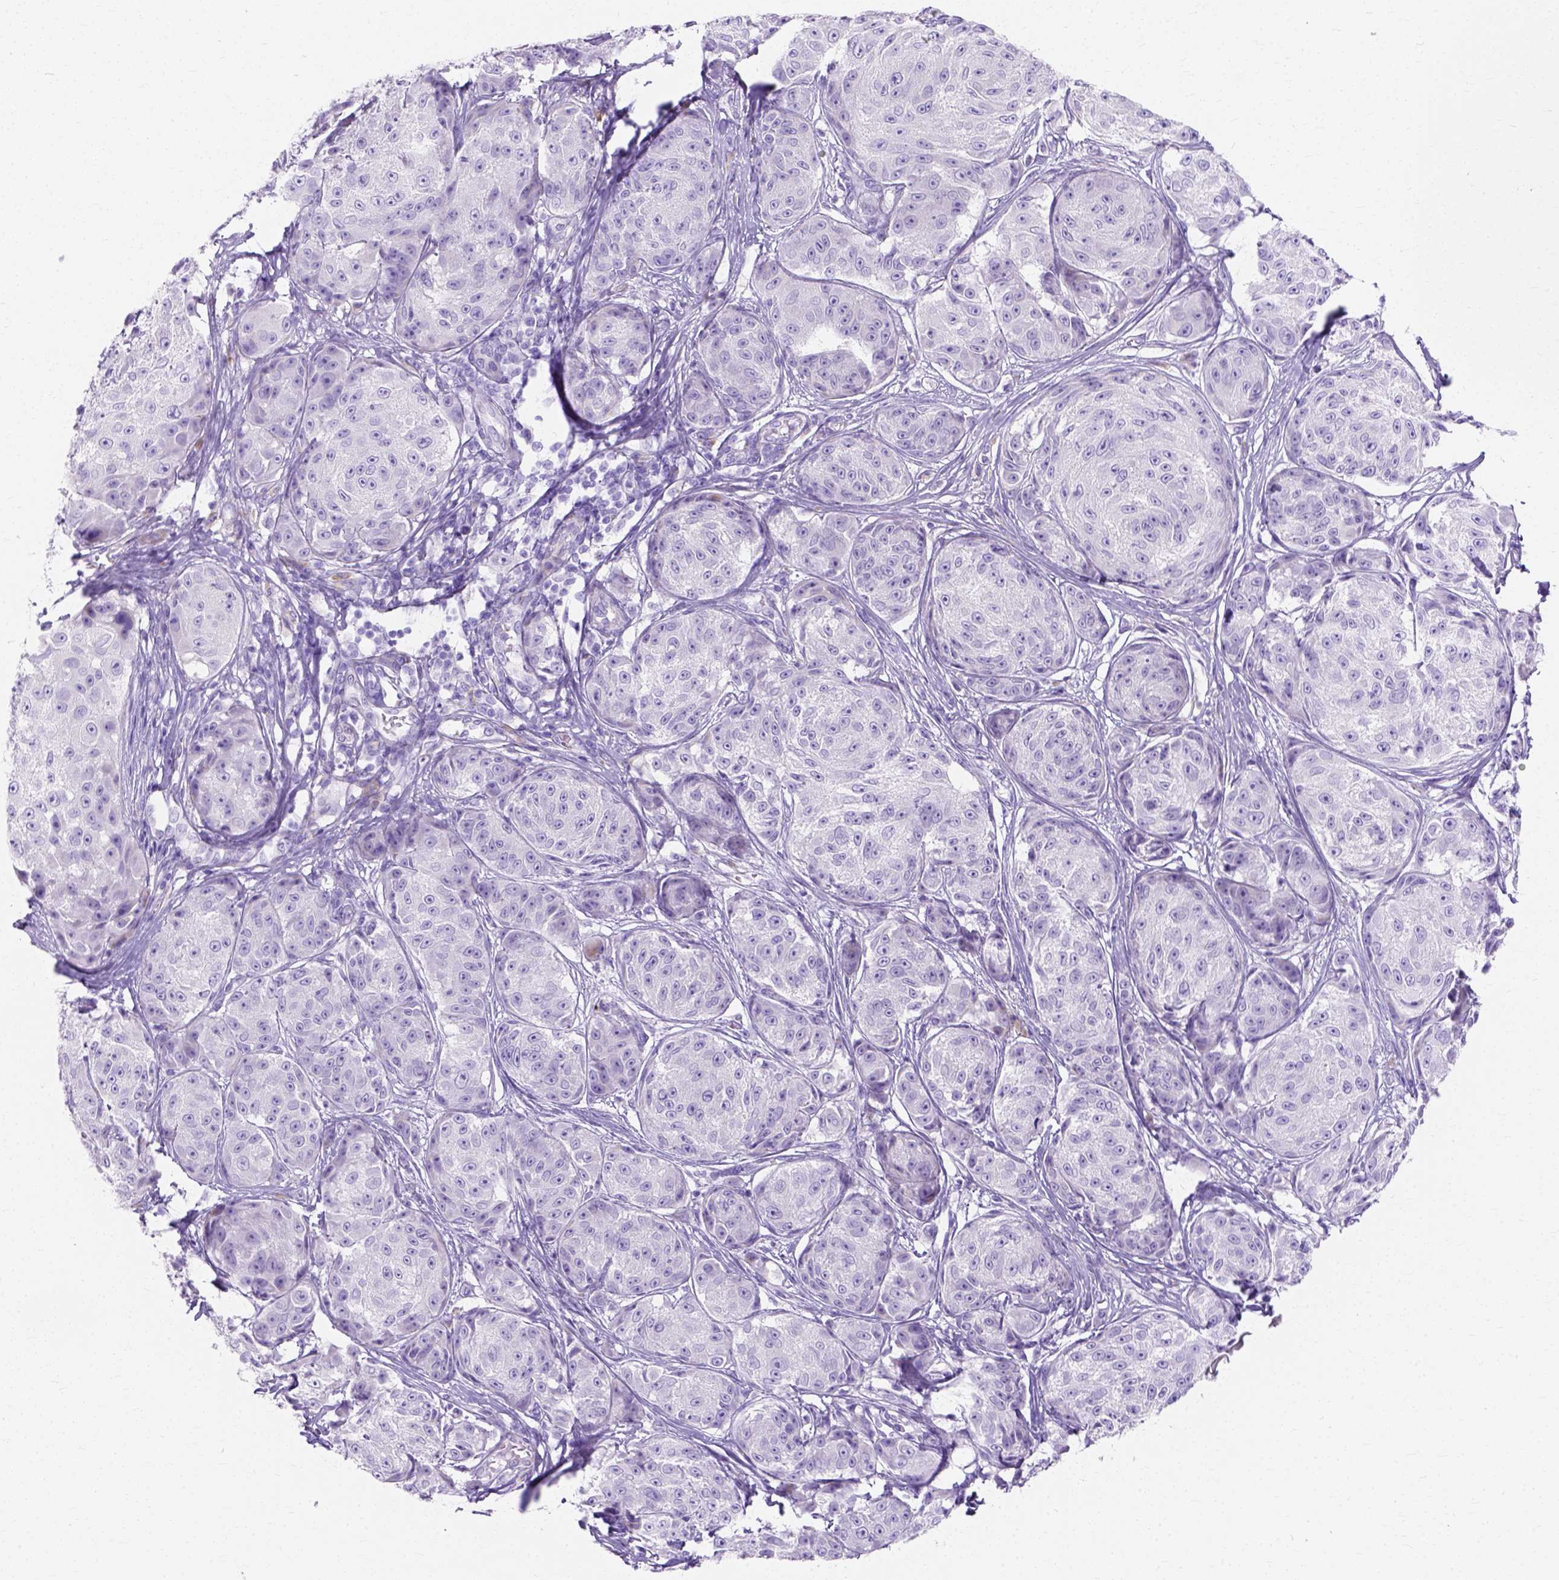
{"staining": {"intensity": "negative", "quantity": "none", "location": "none"}, "tissue": "melanoma", "cell_type": "Tumor cells", "image_type": "cancer", "snomed": [{"axis": "morphology", "description": "Malignant melanoma, NOS"}, {"axis": "topography", "description": "Skin"}], "caption": "This image is of melanoma stained with immunohistochemistry to label a protein in brown with the nuclei are counter-stained blue. There is no positivity in tumor cells.", "gene": "MYH15", "patient": {"sex": "male", "age": 61}}